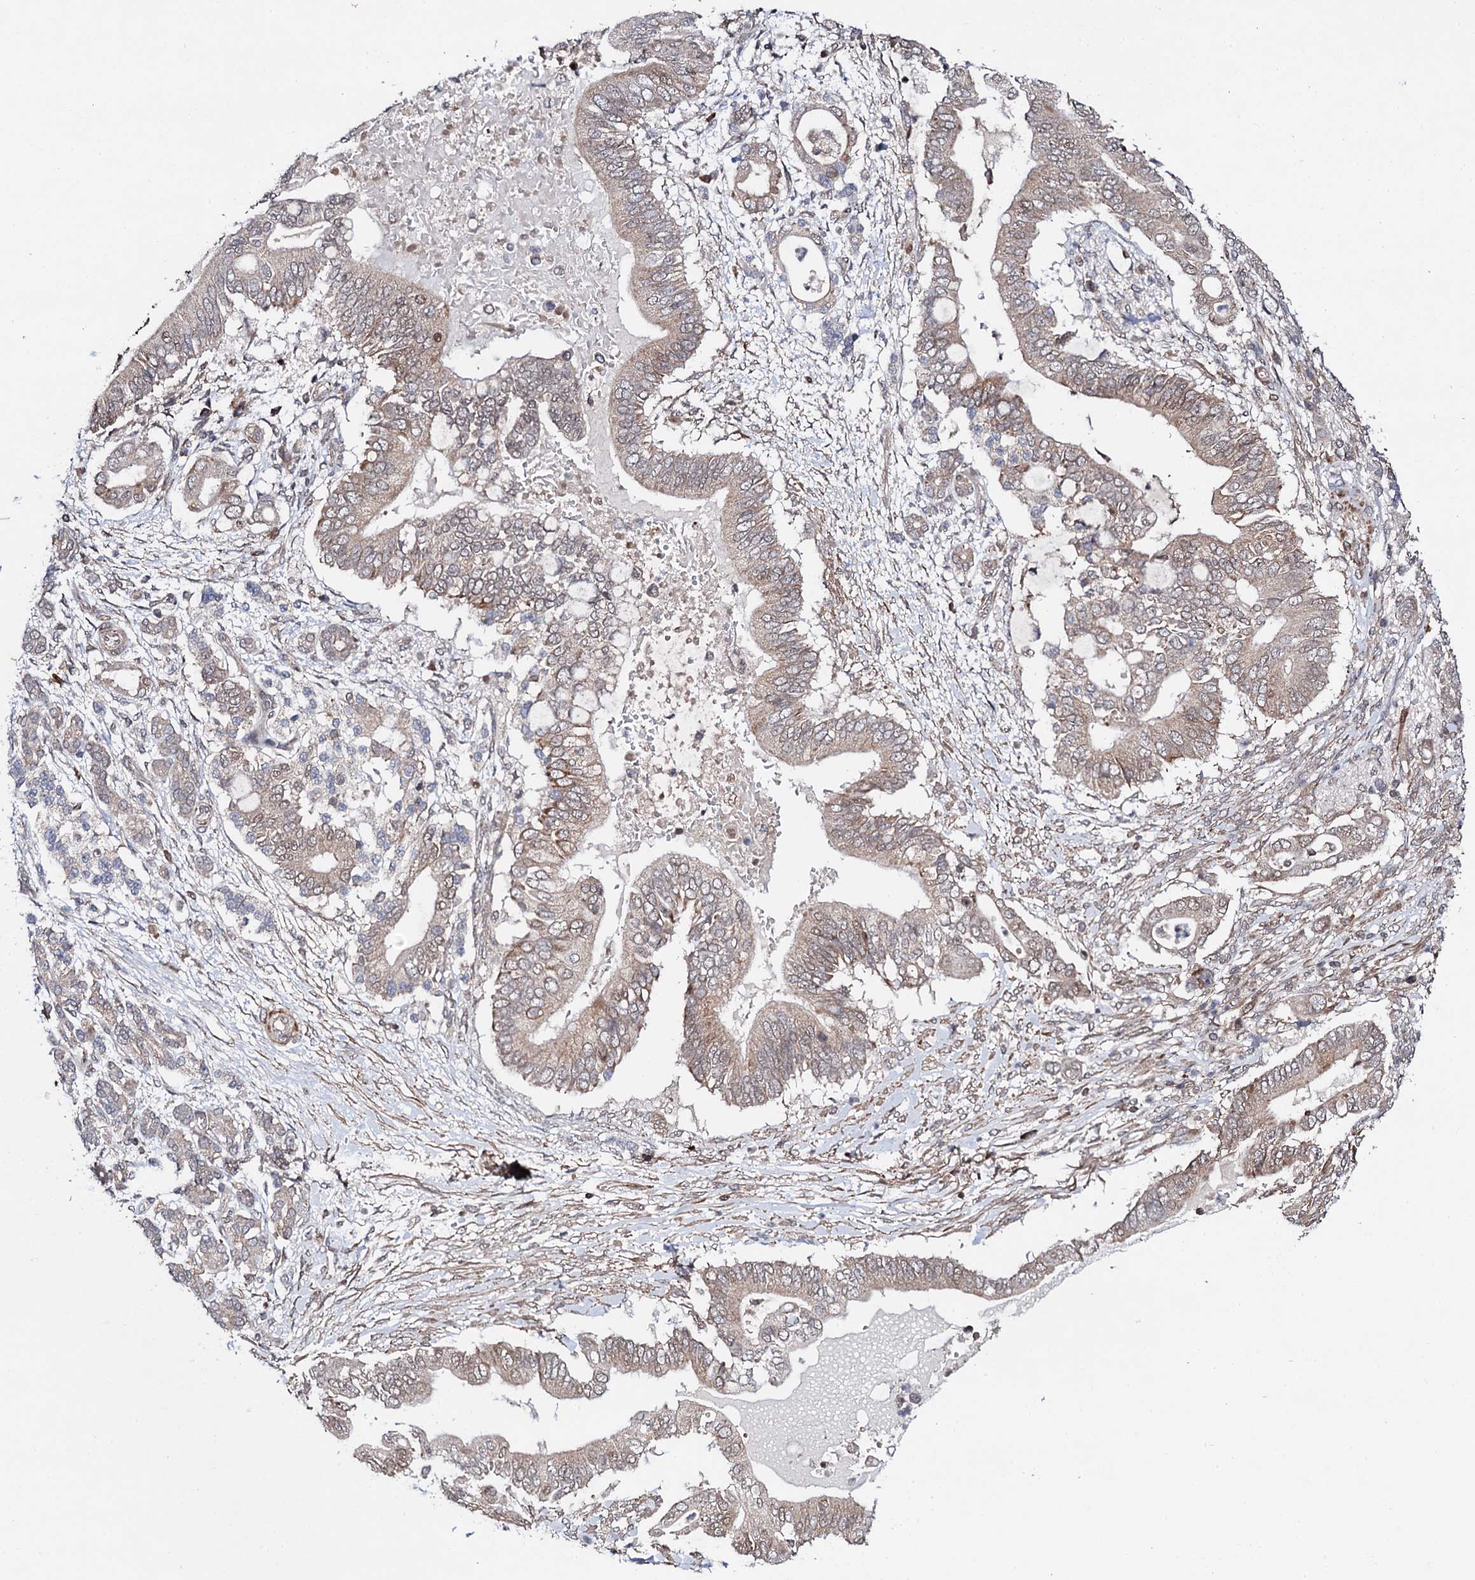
{"staining": {"intensity": "weak", "quantity": "25%-75%", "location": "cytoplasmic/membranous,nuclear"}, "tissue": "pancreatic cancer", "cell_type": "Tumor cells", "image_type": "cancer", "snomed": [{"axis": "morphology", "description": "Adenocarcinoma, NOS"}, {"axis": "topography", "description": "Pancreas"}], "caption": "Tumor cells display low levels of weak cytoplasmic/membranous and nuclear expression in approximately 25%-75% of cells in adenocarcinoma (pancreatic). (DAB (3,3'-diaminobenzidine) = brown stain, brightfield microscopy at high magnification).", "gene": "FAM111A", "patient": {"sex": "male", "age": 68}}